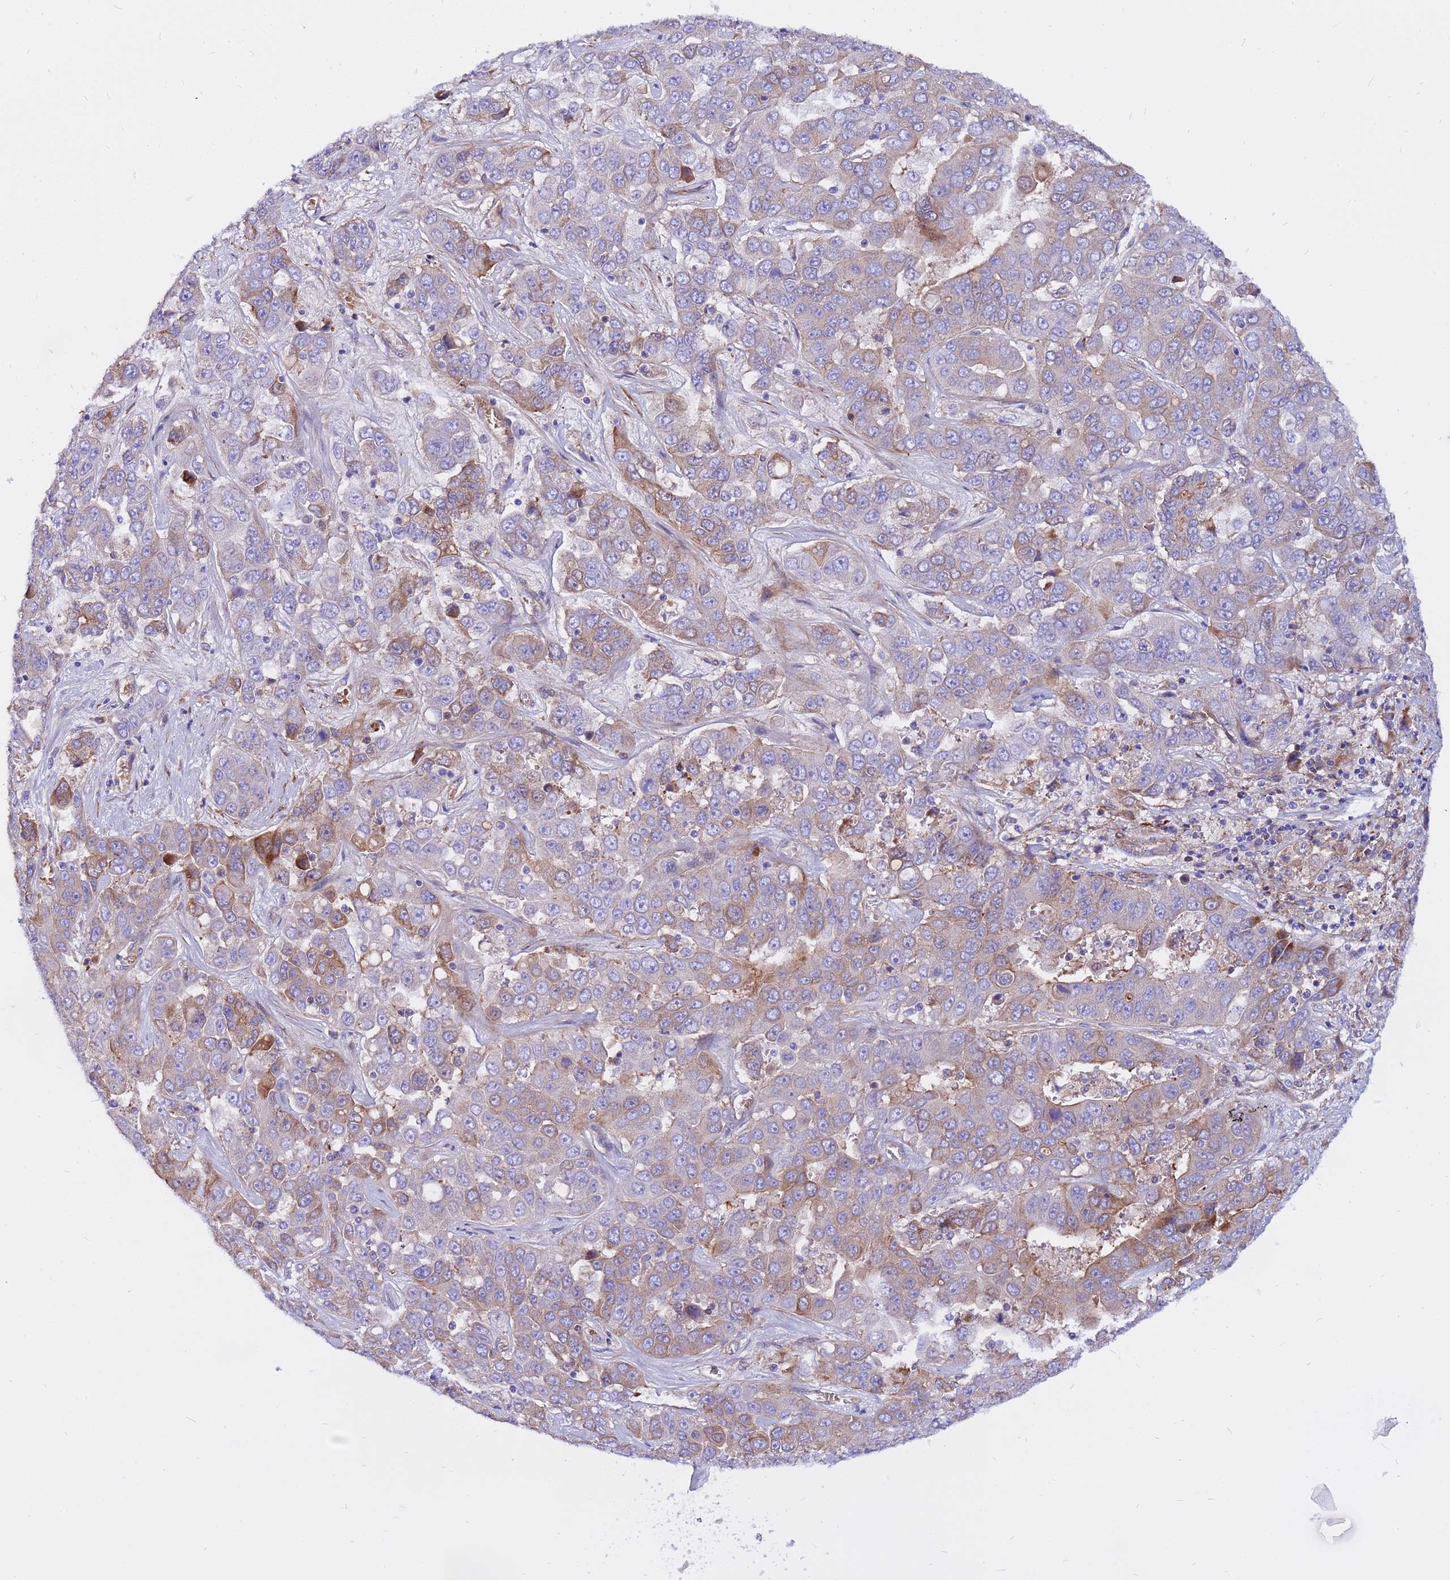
{"staining": {"intensity": "weak", "quantity": "<25%", "location": "cytoplasmic/membranous"}, "tissue": "liver cancer", "cell_type": "Tumor cells", "image_type": "cancer", "snomed": [{"axis": "morphology", "description": "Cholangiocarcinoma"}, {"axis": "topography", "description": "Liver"}], "caption": "Immunohistochemistry of liver cancer (cholangiocarcinoma) demonstrates no expression in tumor cells.", "gene": "CRHBP", "patient": {"sex": "female", "age": 52}}